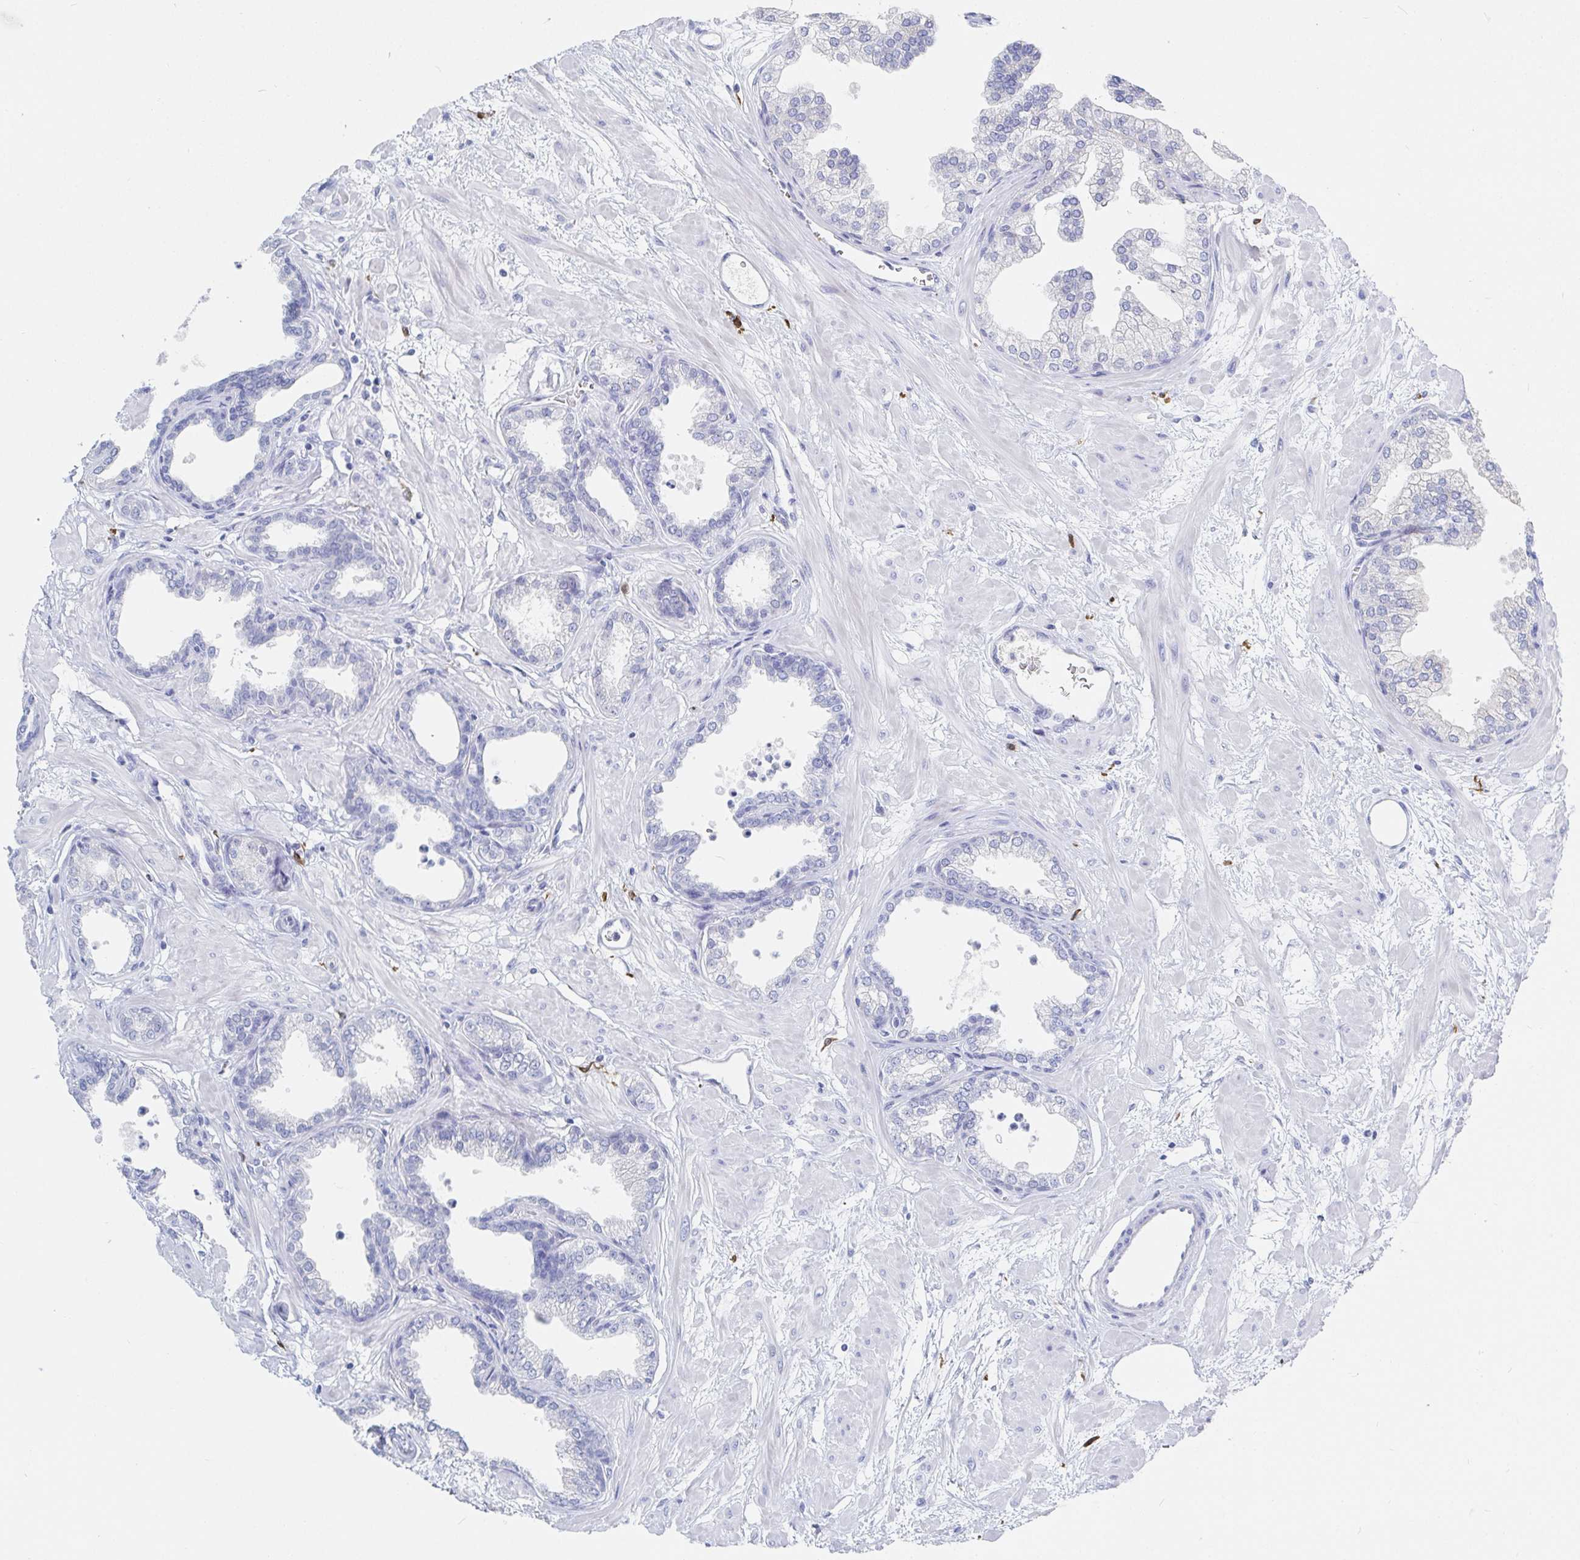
{"staining": {"intensity": "negative", "quantity": "none", "location": "none"}, "tissue": "prostate", "cell_type": "Glandular cells", "image_type": "normal", "snomed": [{"axis": "morphology", "description": "Normal tissue, NOS"}, {"axis": "topography", "description": "Prostate"}], "caption": "Immunohistochemical staining of normal prostate demonstrates no significant expression in glandular cells.", "gene": "OR2A1", "patient": {"sex": "male", "age": 37}}